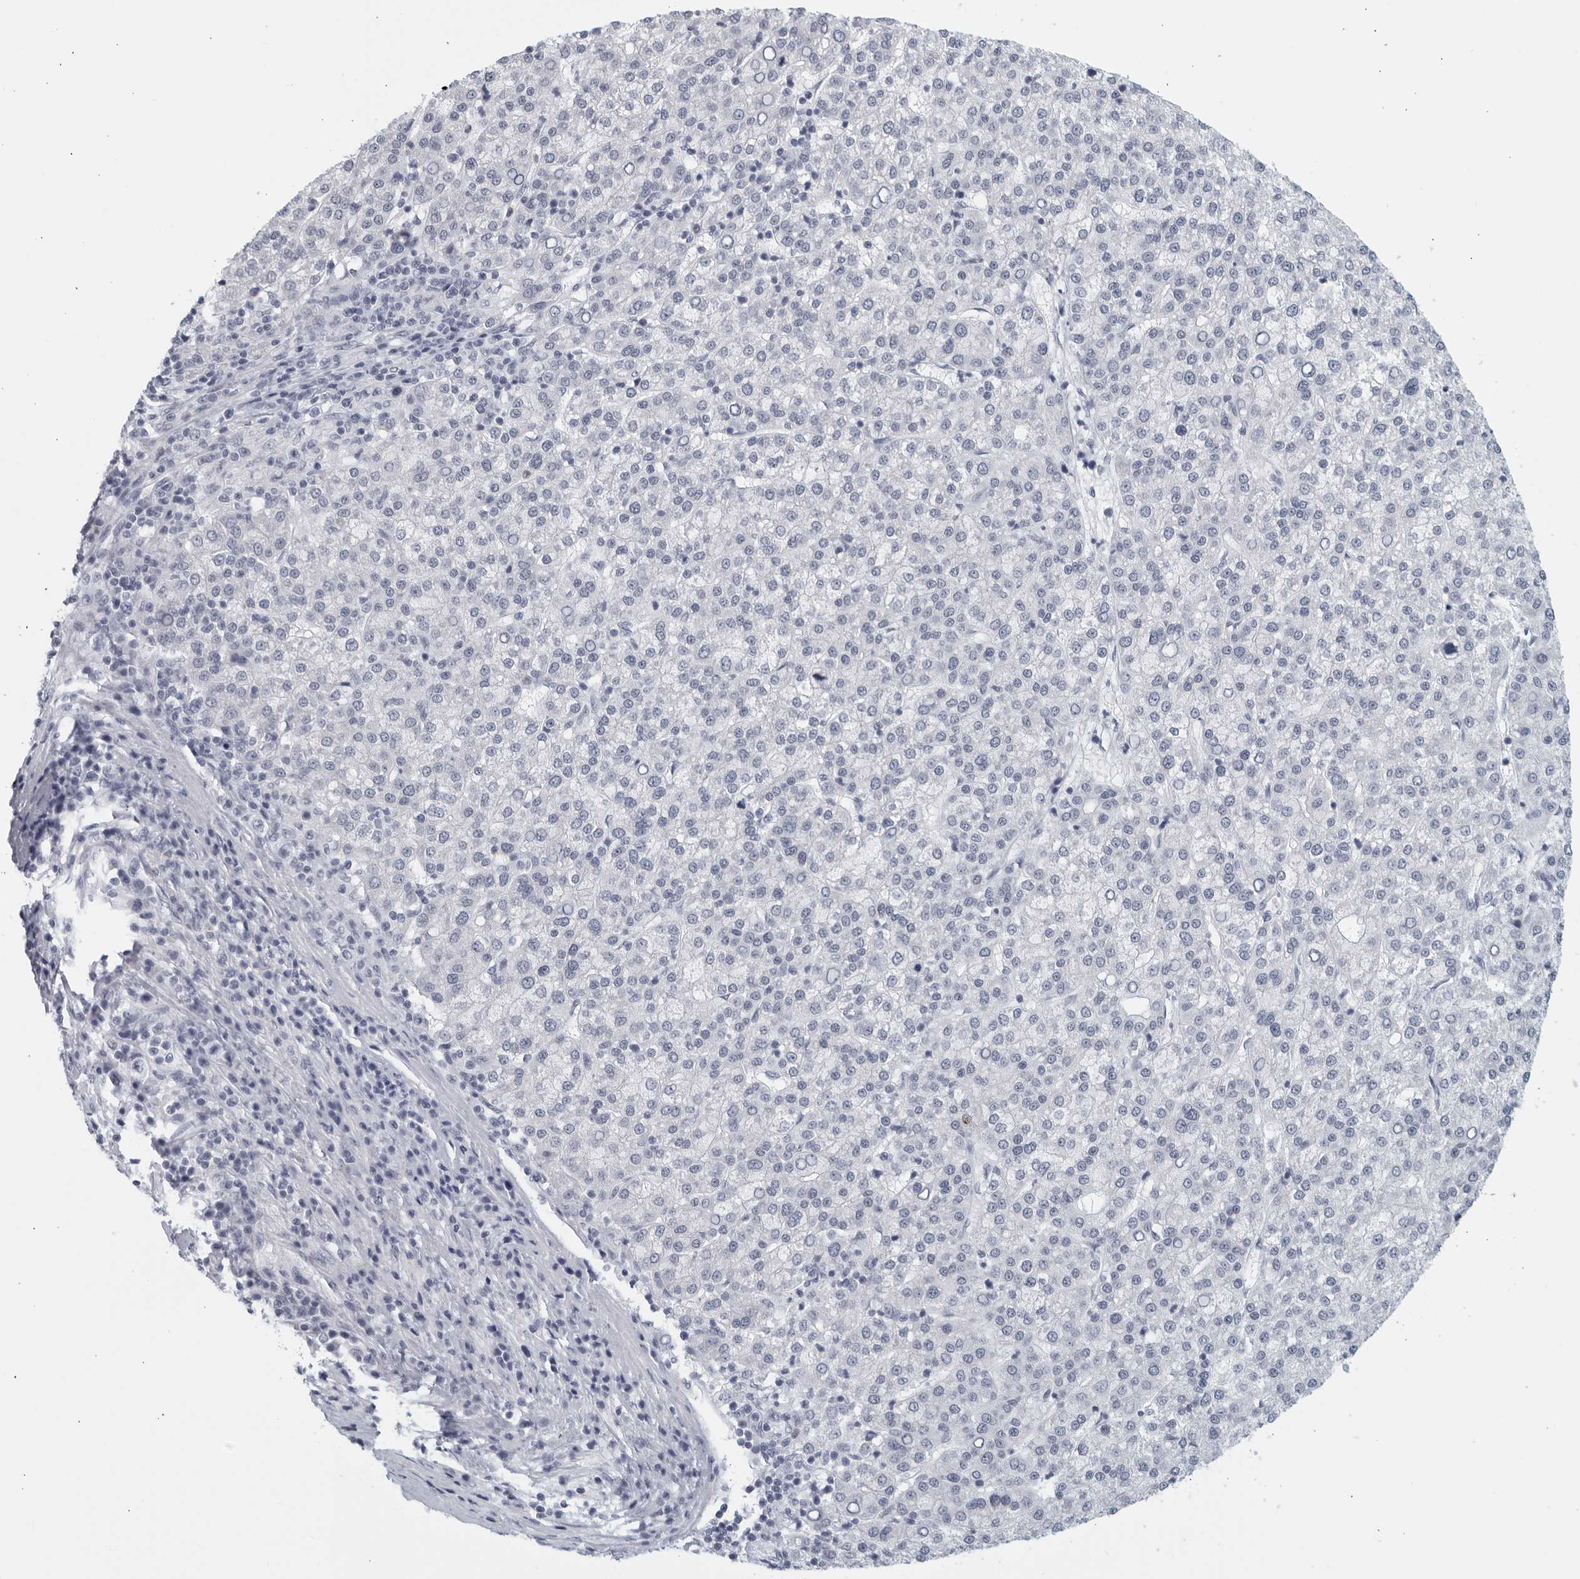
{"staining": {"intensity": "negative", "quantity": "none", "location": "none"}, "tissue": "liver cancer", "cell_type": "Tumor cells", "image_type": "cancer", "snomed": [{"axis": "morphology", "description": "Carcinoma, Hepatocellular, NOS"}, {"axis": "topography", "description": "Liver"}], "caption": "There is no significant staining in tumor cells of liver cancer (hepatocellular carcinoma).", "gene": "KLK7", "patient": {"sex": "female", "age": 58}}